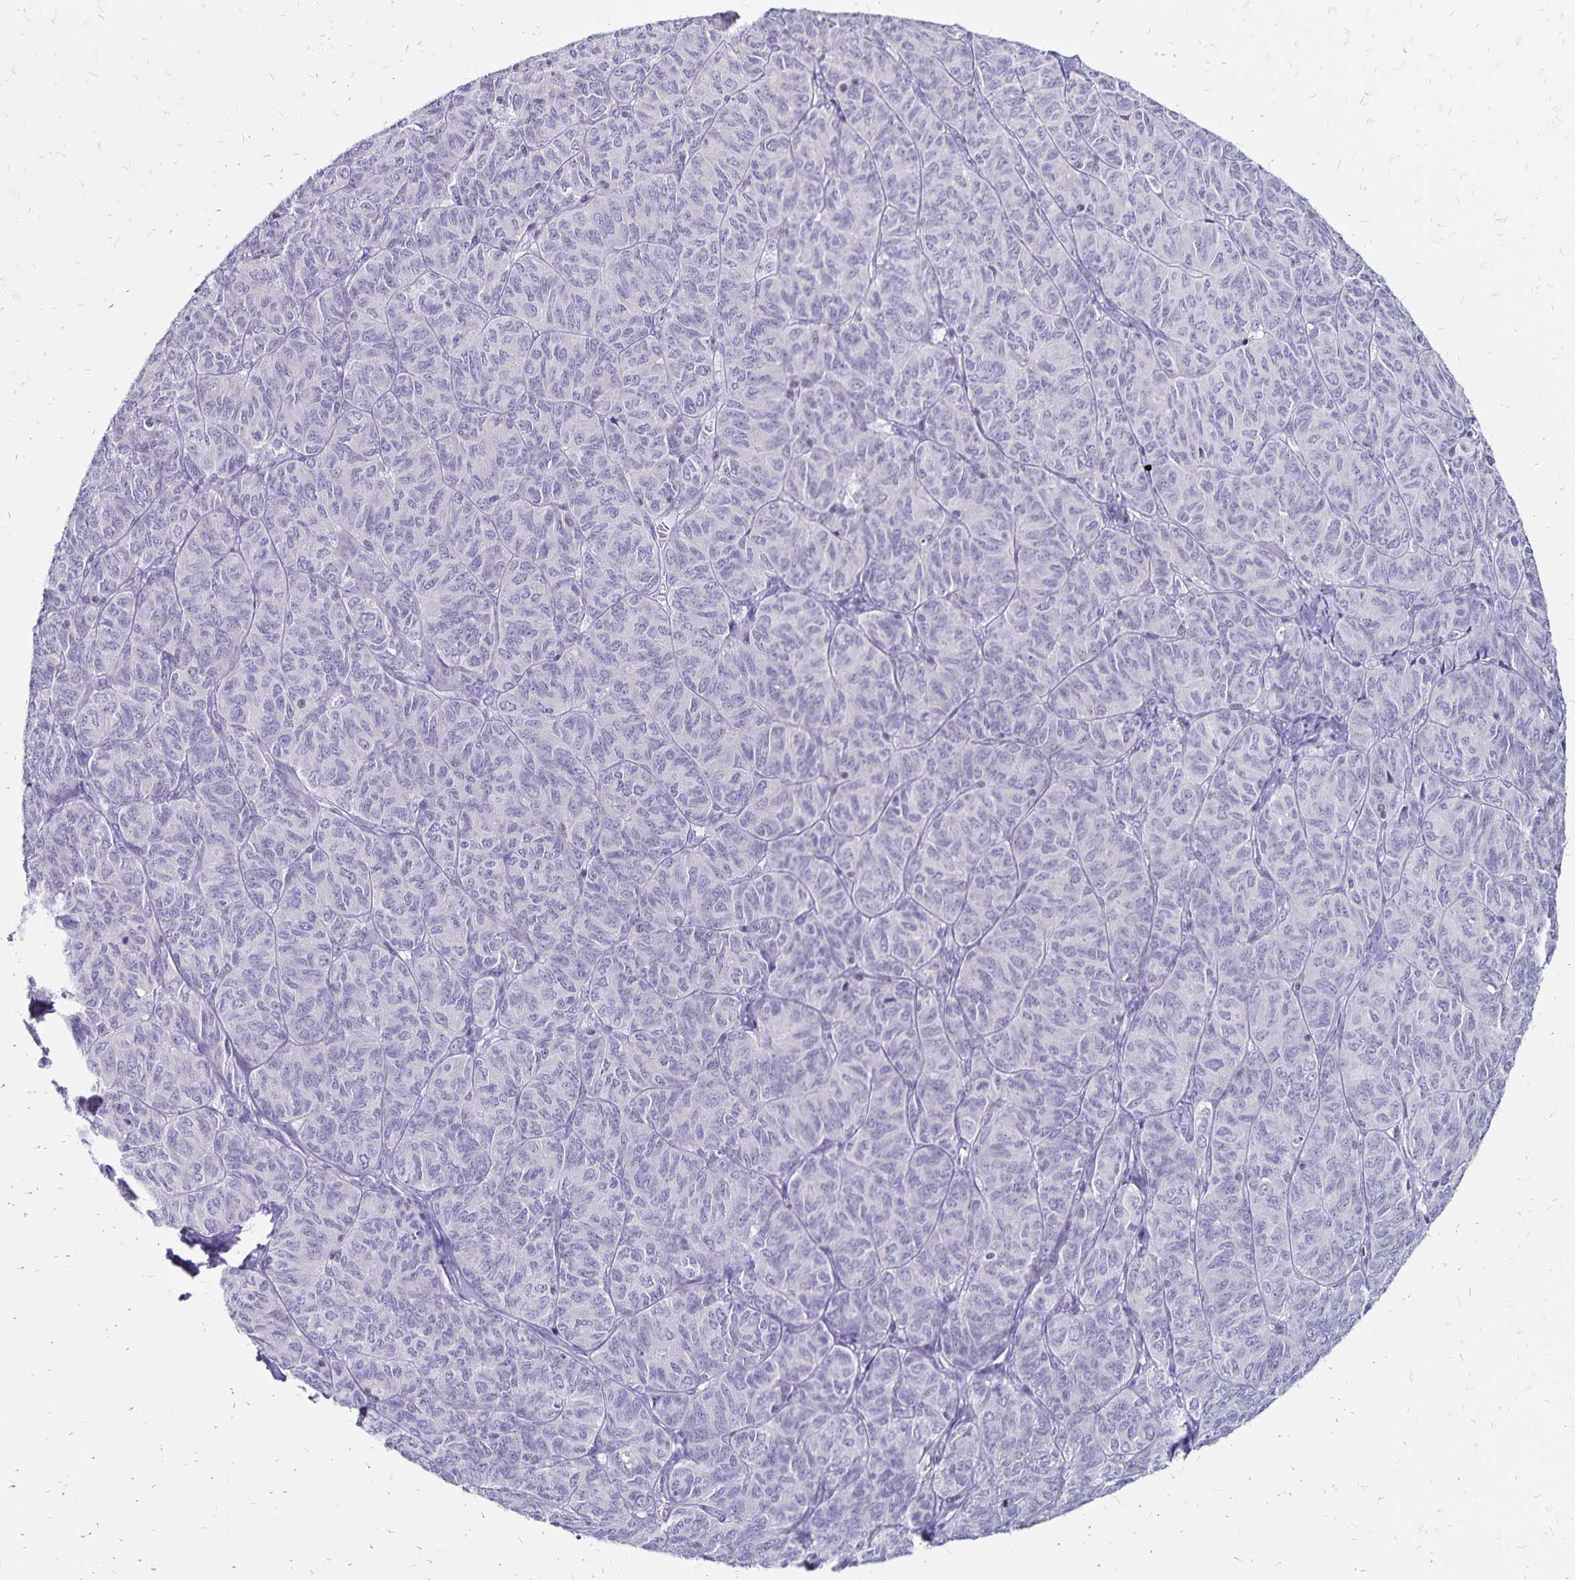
{"staining": {"intensity": "negative", "quantity": "none", "location": "none"}, "tissue": "ovarian cancer", "cell_type": "Tumor cells", "image_type": "cancer", "snomed": [{"axis": "morphology", "description": "Carcinoma, endometroid"}, {"axis": "topography", "description": "Ovary"}], "caption": "IHC of ovarian endometroid carcinoma displays no staining in tumor cells.", "gene": "IKZF1", "patient": {"sex": "female", "age": 80}}